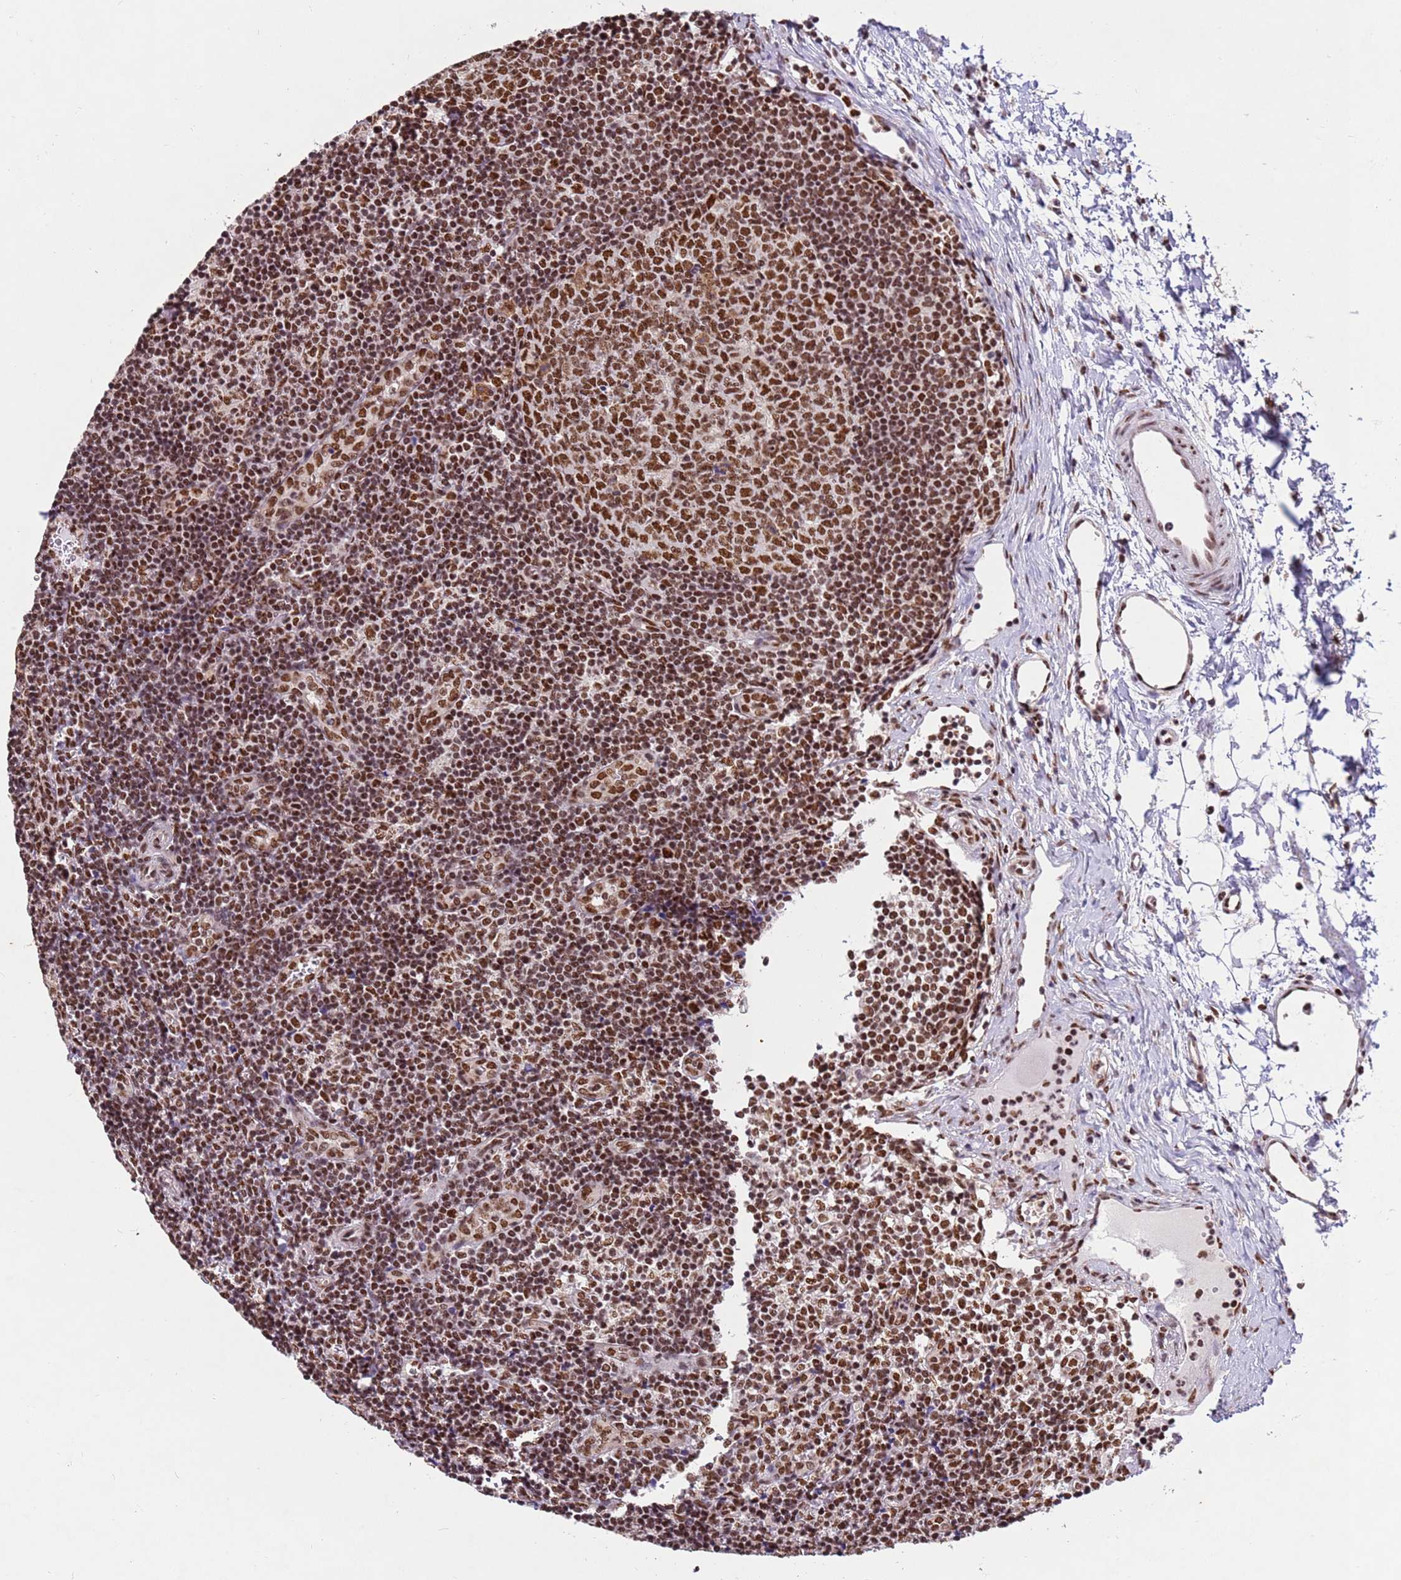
{"staining": {"intensity": "strong", "quantity": ">75%", "location": "nuclear"}, "tissue": "lymph node", "cell_type": "Germinal center cells", "image_type": "normal", "snomed": [{"axis": "morphology", "description": "Normal tissue, NOS"}, {"axis": "topography", "description": "Lymph node"}], "caption": "This image displays immunohistochemistry (IHC) staining of normal lymph node, with high strong nuclear staining in about >75% of germinal center cells.", "gene": "ESF1", "patient": {"sex": "female", "age": 37}}